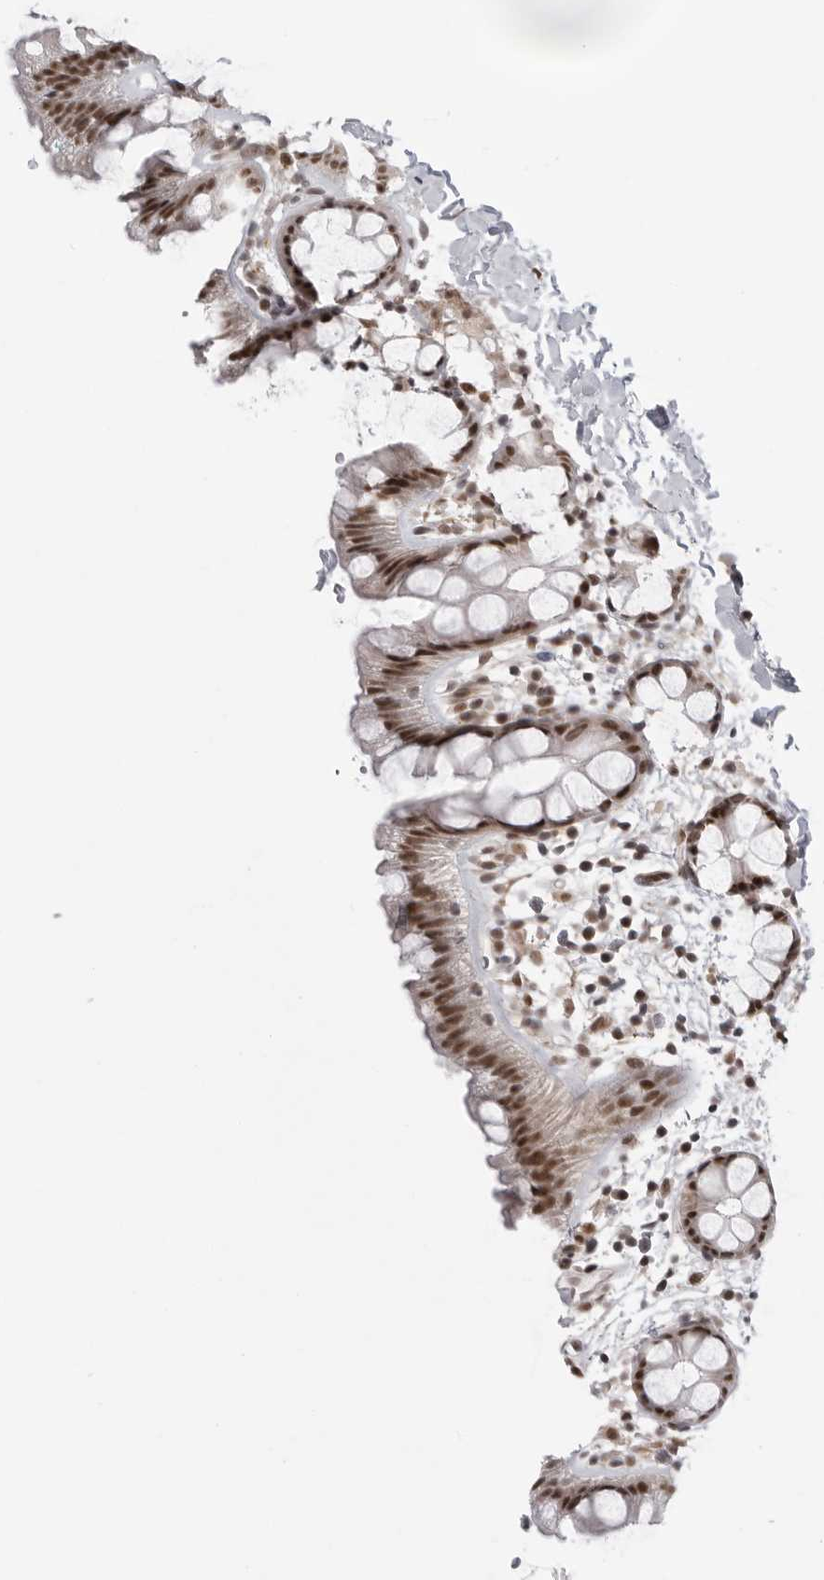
{"staining": {"intensity": "strong", "quantity": ">75%", "location": "nuclear"}, "tissue": "rectum", "cell_type": "Glandular cells", "image_type": "normal", "snomed": [{"axis": "morphology", "description": "Normal tissue, NOS"}, {"axis": "topography", "description": "Rectum"}], "caption": "About >75% of glandular cells in normal human rectum demonstrate strong nuclear protein positivity as visualized by brown immunohistochemical staining.", "gene": "PRDM10", "patient": {"sex": "female", "age": 65}}